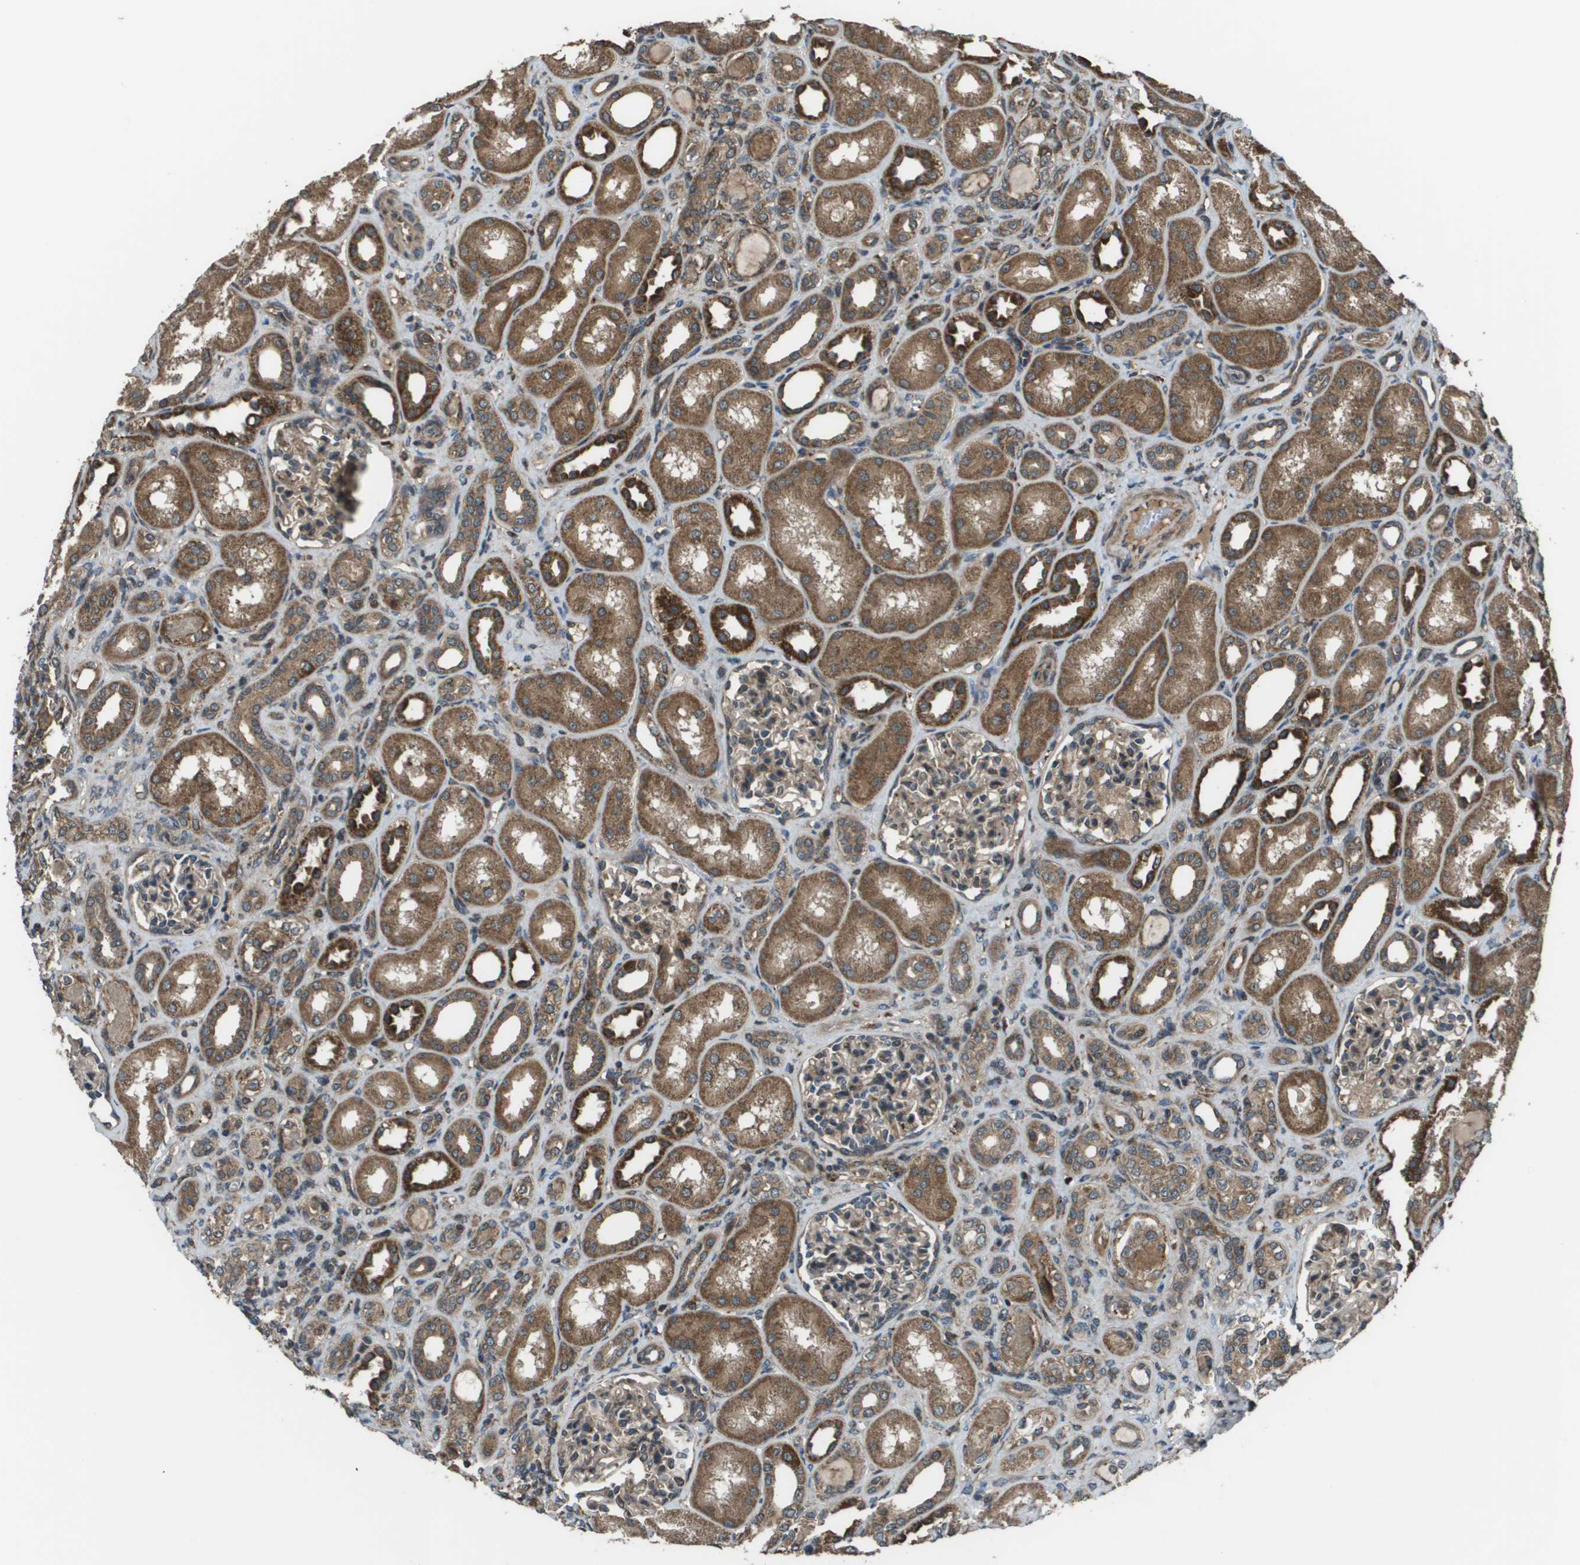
{"staining": {"intensity": "weak", "quantity": "25%-75%", "location": "cytoplasmic/membranous"}, "tissue": "kidney", "cell_type": "Cells in glomeruli", "image_type": "normal", "snomed": [{"axis": "morphology", "description": "Normal tissue, NOS"}, {"axis": "topography", "description": "Kidney"}], "caption": "Protein positivity by immunohistochemistry (IHC) demonstrates weak cytoplasmic/membranous positivity in about 25%-75% of cells in glomeruli in normal kidney. (Brightfield microscopy of DAB IHC at high magnification).", "gene": "PLPBP", "patient": {"sex": "male", "age": 7}}